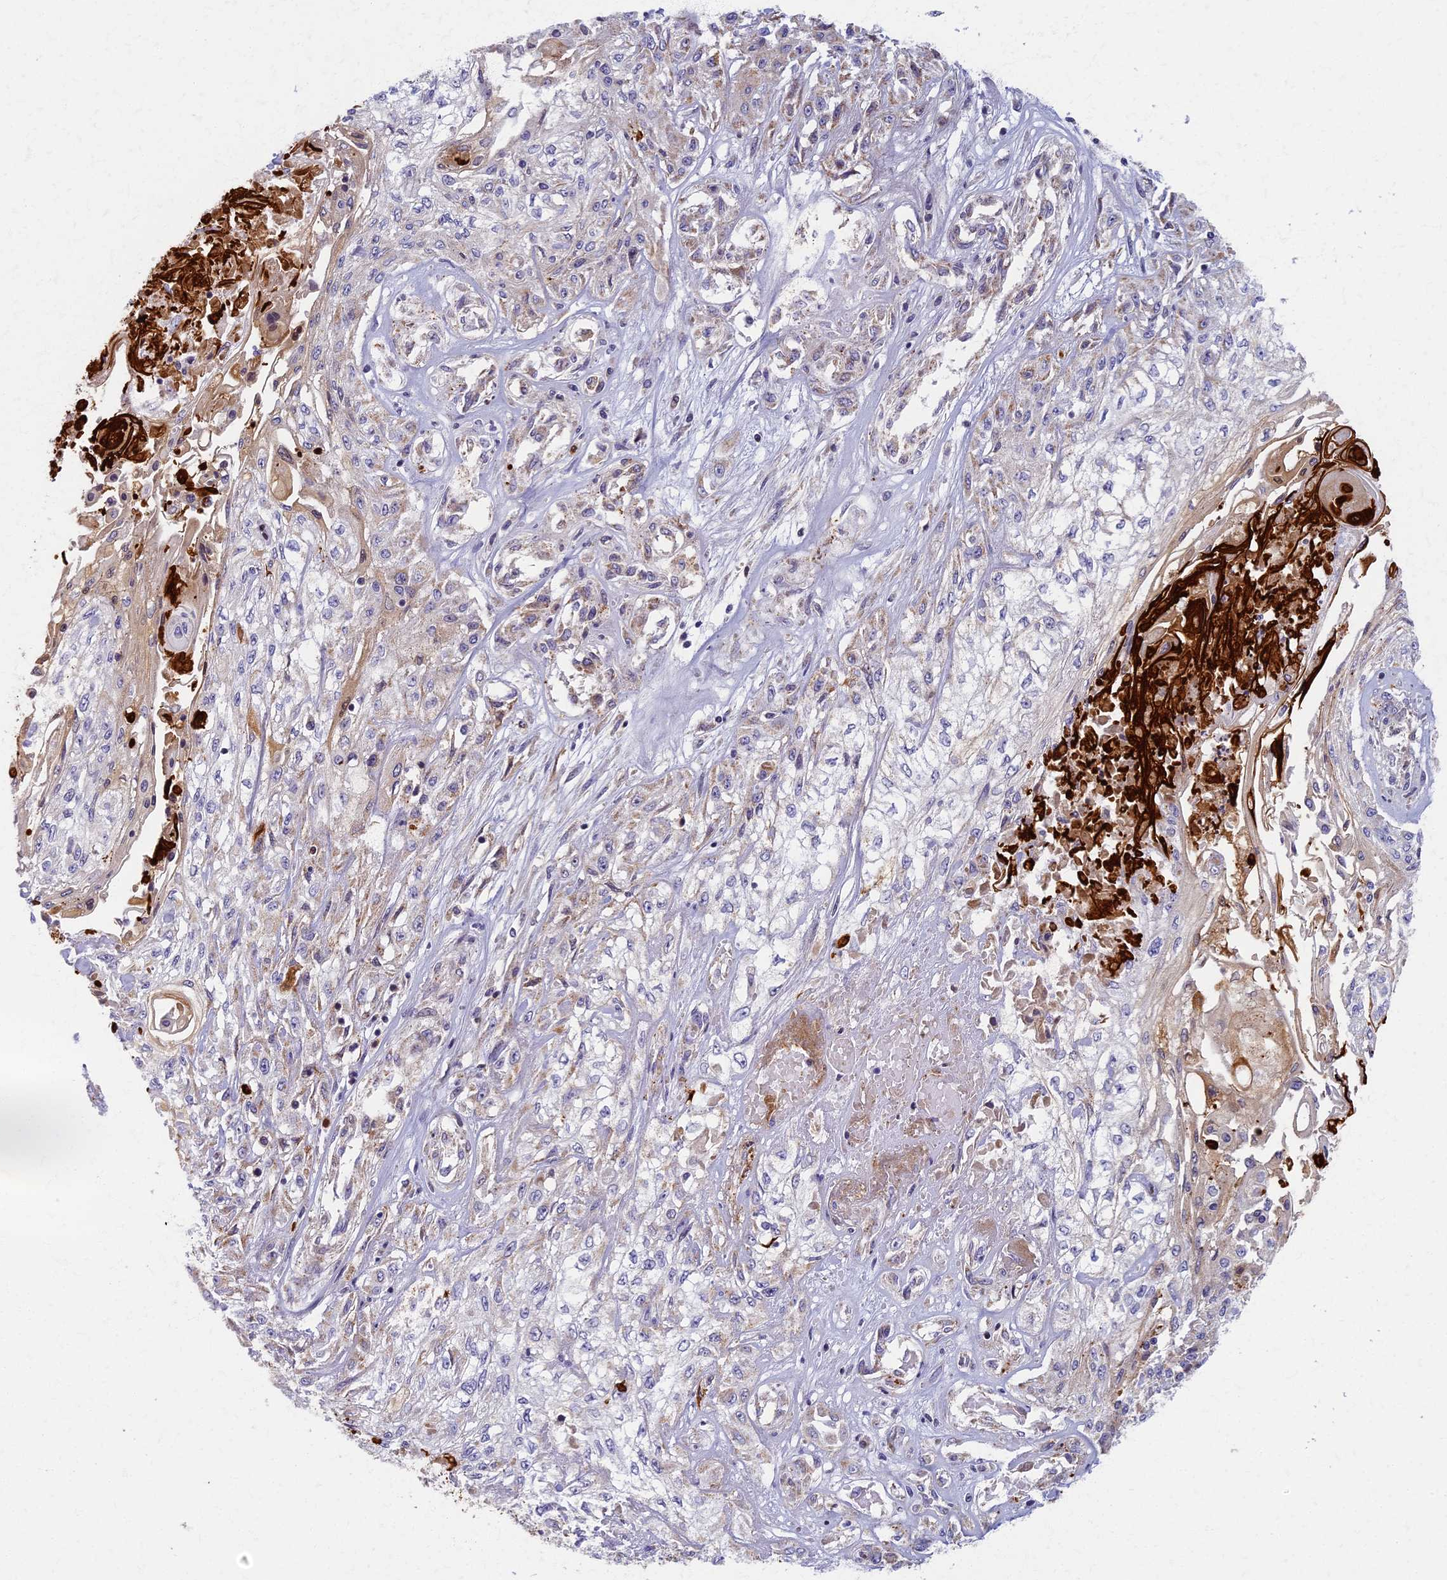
{"staining": {"intensity": "weak", "quantity": "<25%", "location": "cytoplasmic/membranous"}, "tissue": "skin cancer", "cell_type": "Tumor cells", "image_type": "cancer", "snomed": [{"axis": "morphology", "description": "Squamous cell carcinoma, NOS"}, {"axis": "morphology", "description": "Squamous cell carcinoma, metastatic, NOS"}, {"axis": "topography", "description": "Skin"}, {"axis": "topography", "description": "Lymph node"}], "caption": "Immunohistochemistry (IHC) of skin cancer (metastatic squamous cell carcinoma) demonstrates no staining in tumor cells.", "gene": "MRPS25", "patient": {"sex": "male", "age": 75}}